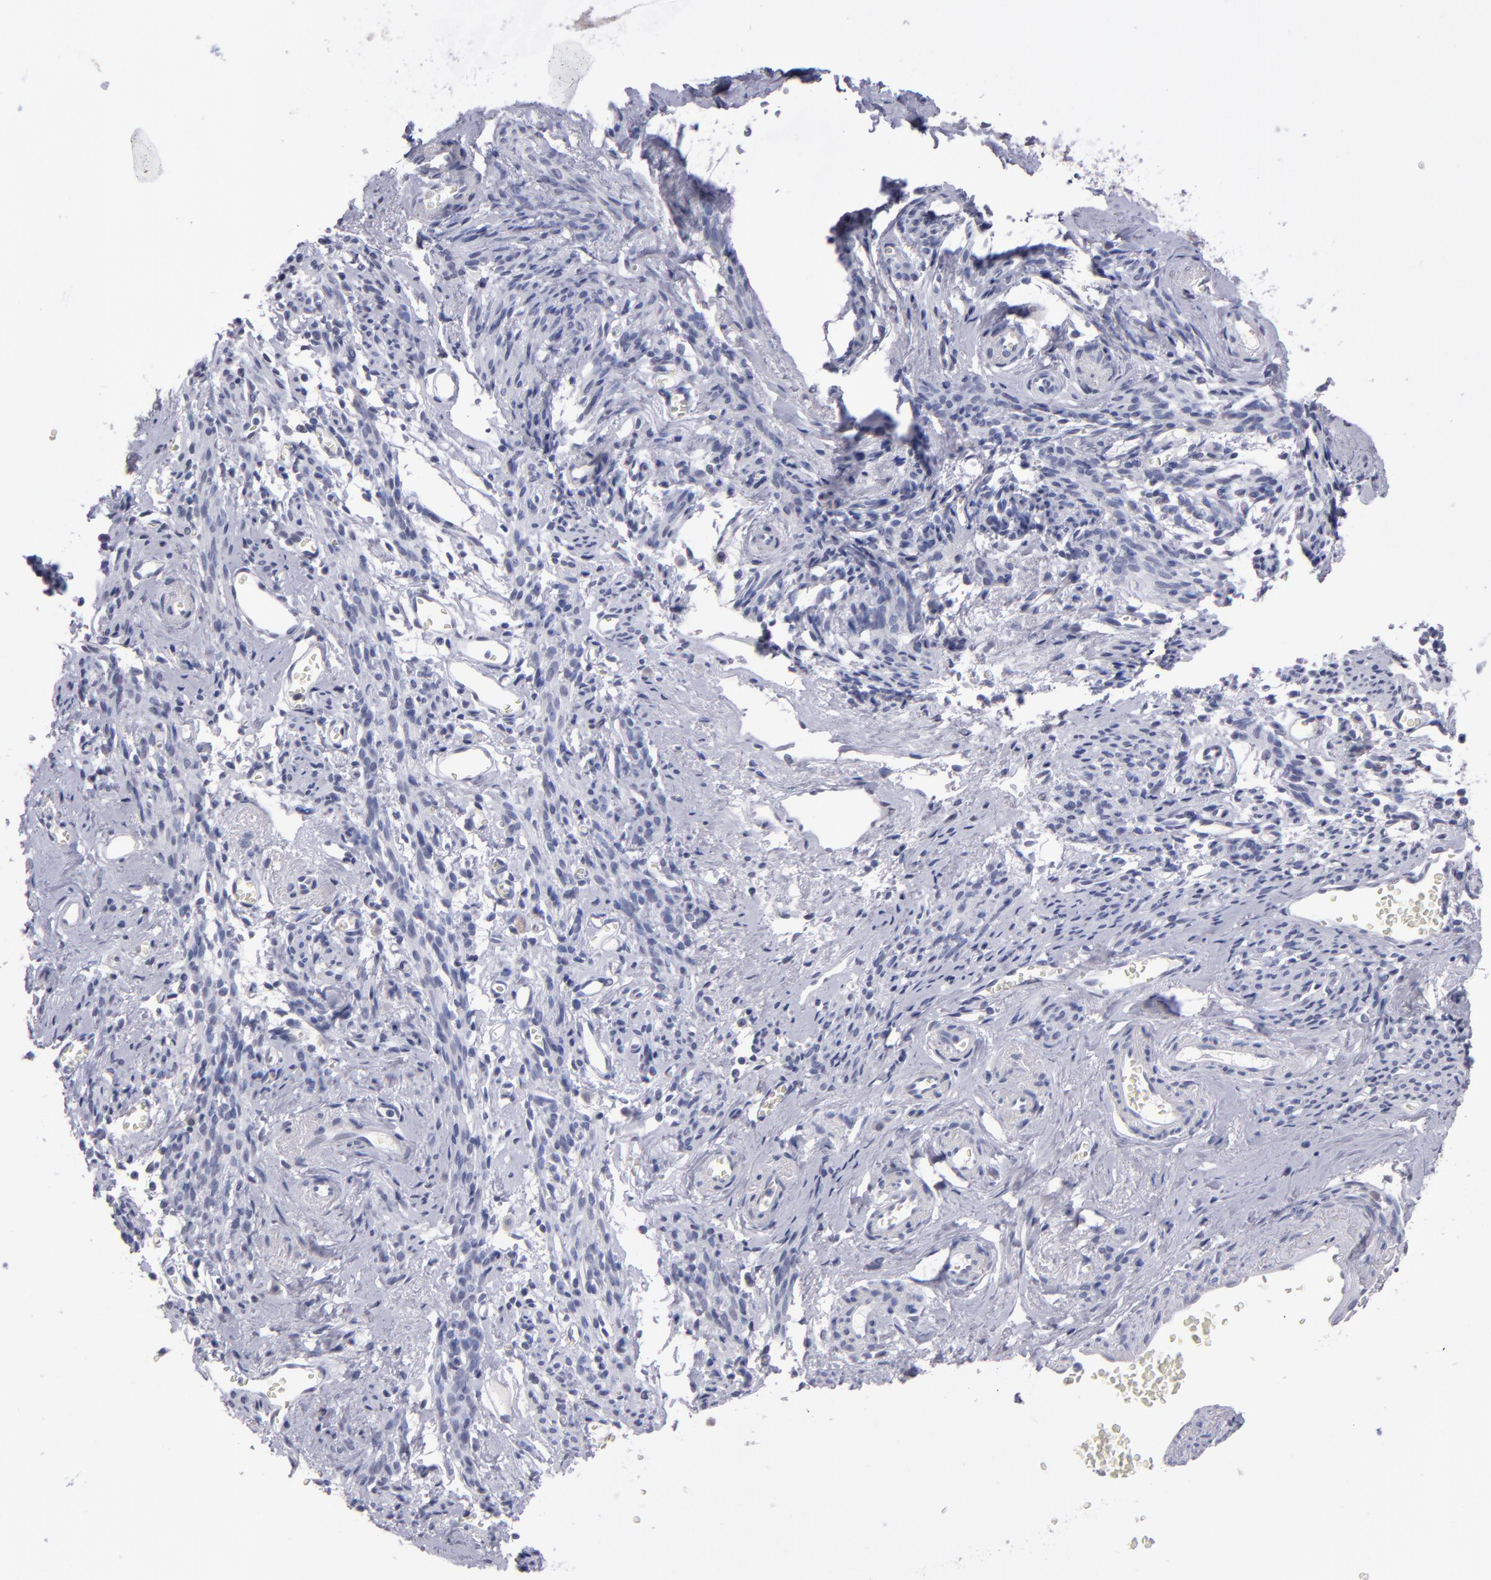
{"staining": {"intensity": "negative", "quantity": "none", "location": "none"}, "tissue": "endometrial cancer", "cell_type": "Tumor cells", "image_type": "cancer", "snomed": [{"axis": "morphology", "description": "Adenocarcinoma, NOS"}, {"axis": "topography", "description": "Endometrium"}], "caption": "This image is of endometrial adenocarcinoma stained with IHC to label a protein in brown with the nuclei are counter-stained blue. There is no positivity in tumor cells.", "gene": "OTUB2", "patient": {"sex": "female", "age": 75}}